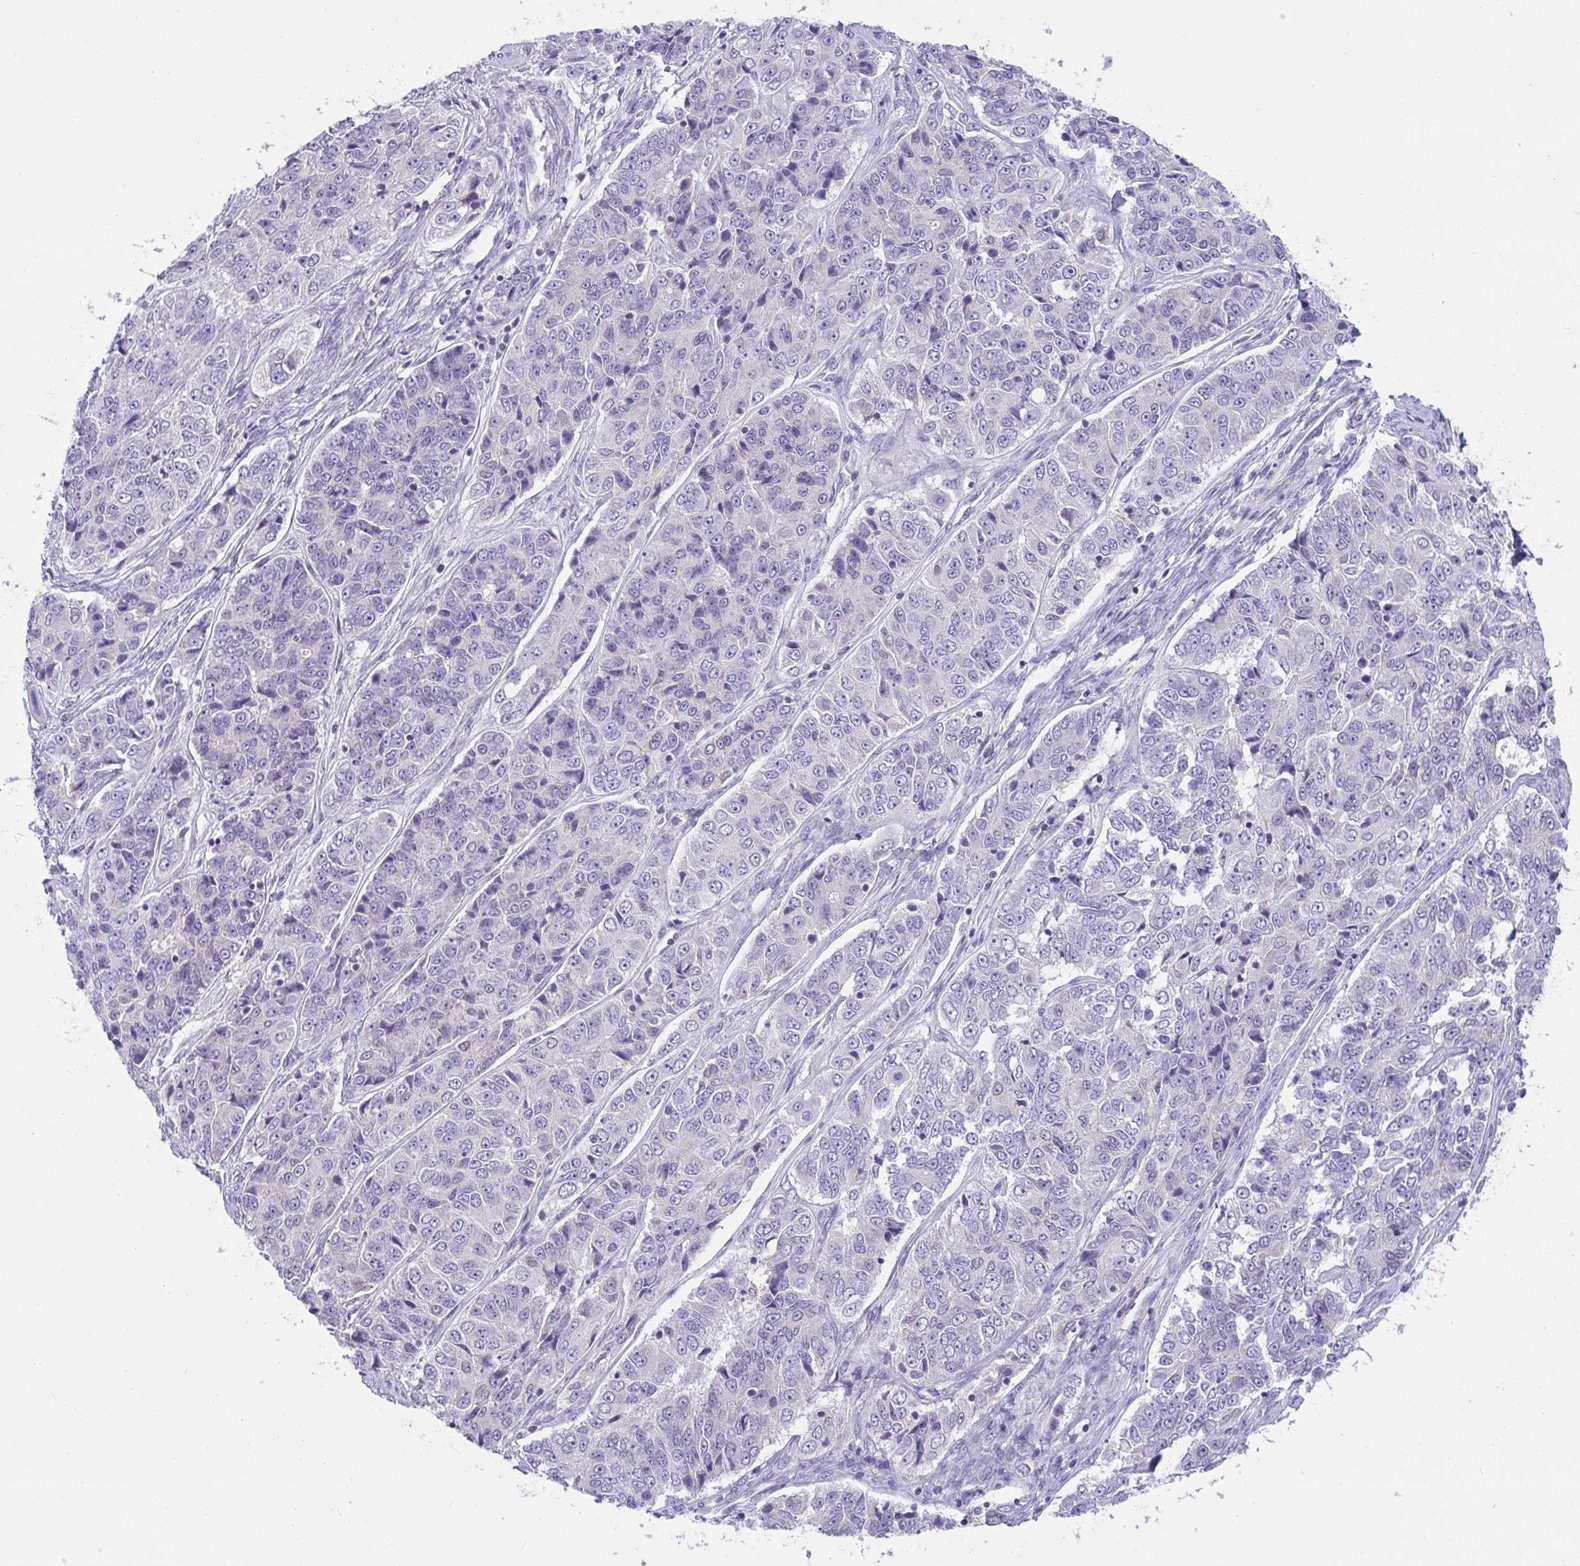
{"staining": {"intensity": "negative", "quantity": "none", "location": "none"}, "tissue": "ovarian cancer", "cell_type": "Tumor cells", "image_type": "cancer", "snomed": [{"axis": "morphology", "description": "Carcinoma, endometroid"}, {"axis": "topography", "description": "Ovary"}], "caption": "DAB (3,3'-diaminobenzidine) immunohistochemical staining of ovarian cancer (endometroid carcinoma) displays no significant positivity in tumor cells.", "gene": "PLA2G12B", "patient": {"sex": "female", "age": 51}}